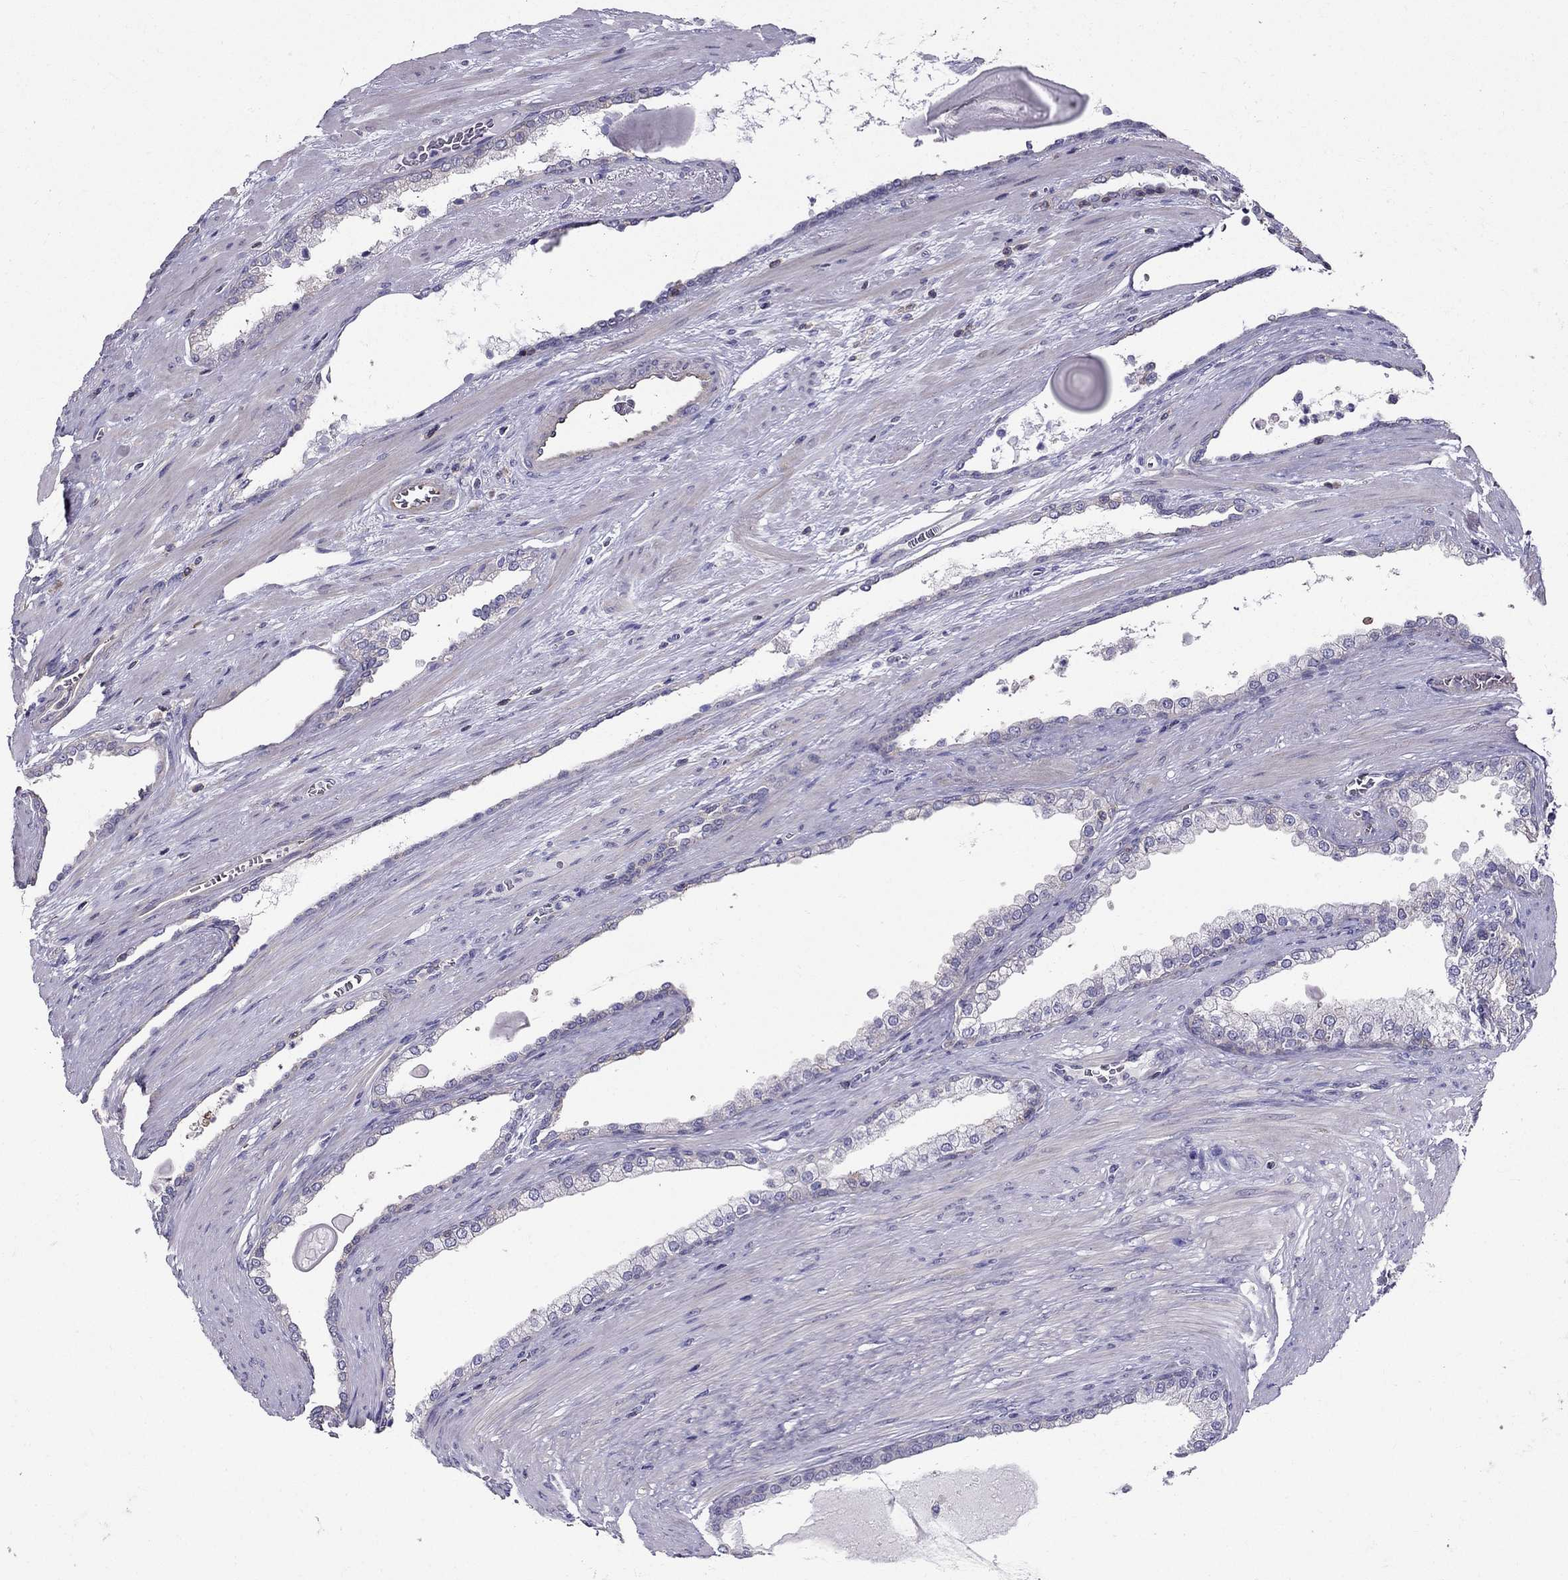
{"staining": {"intensity": "negative", "quantity": "none", "location": "none"}, "tissue": "prostate cancer", "cell_type": "Tumor cells", "image_type": "cancer", "snomed": [{"axis": "morphology", "description": "Adenocarcinoma, NOS"}, {"axis": "topography", "description": "Prostate"}], "caption": "This is a histopathology image of immunohistochemistry (IHC) staining of prostate cancer, which shows no expression in tumor cells. Nuclei are stained in blue.", "gene": "AAK1", "patient": {"sex": "male", "age": 67}}